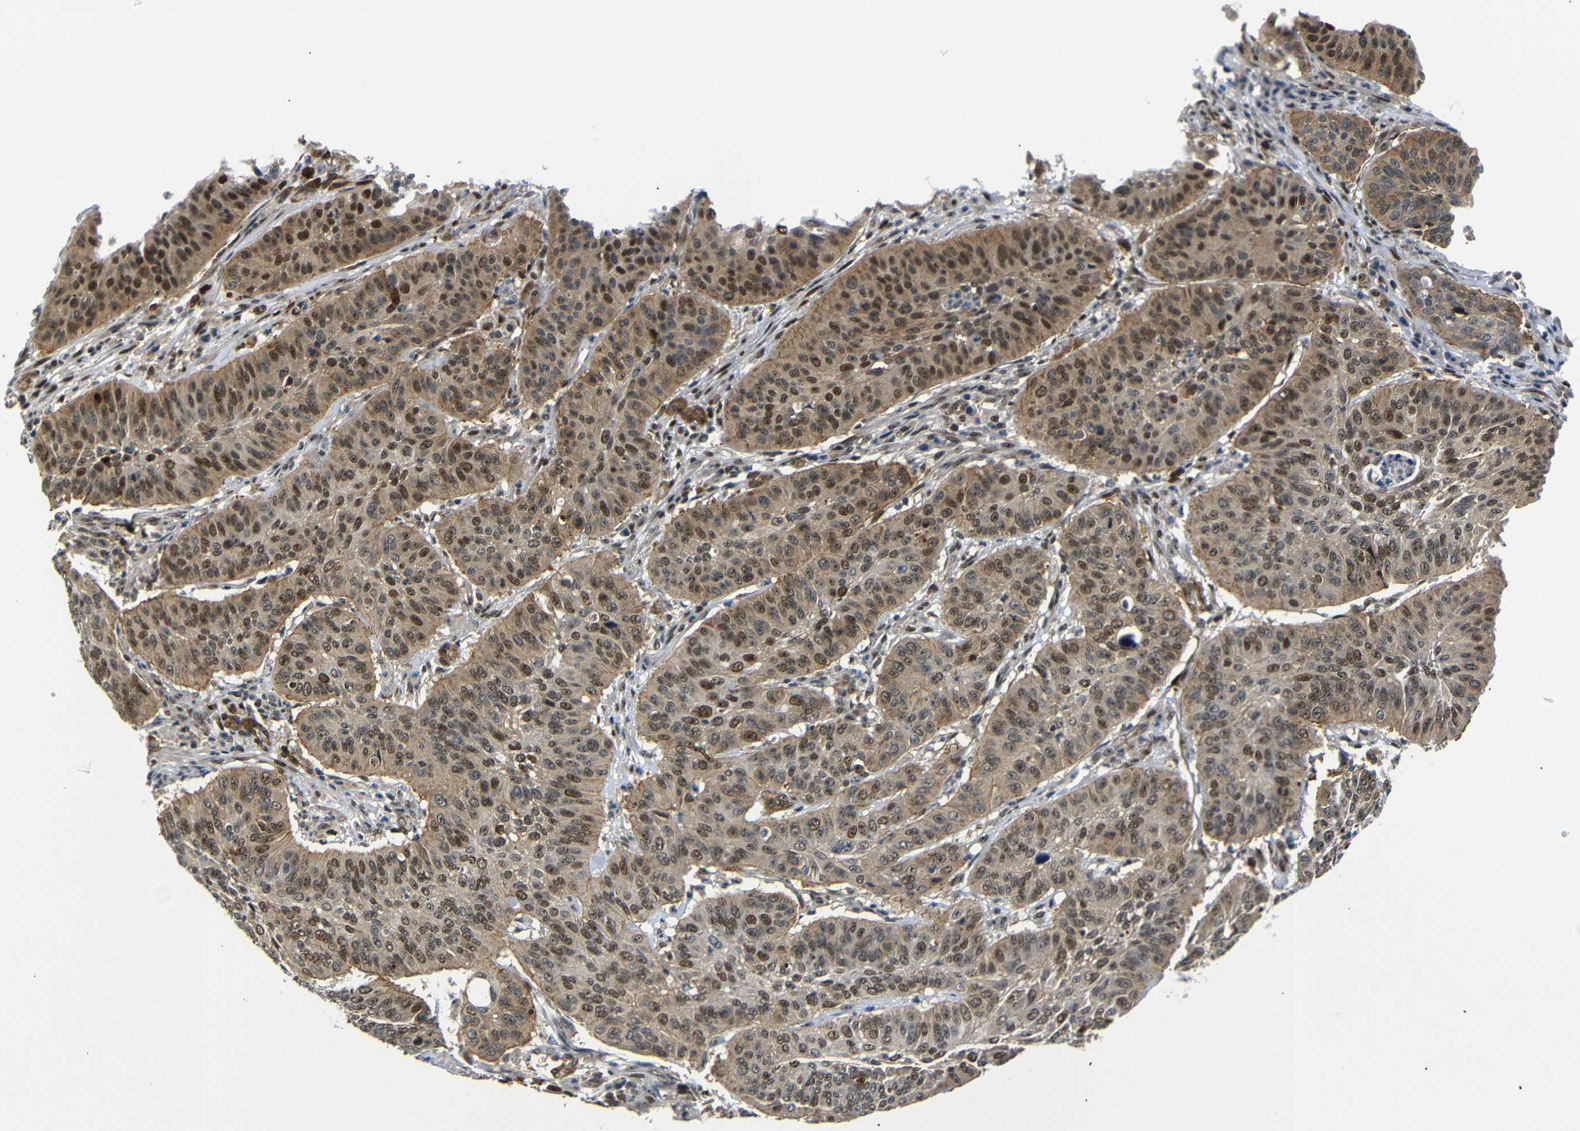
{"staining": {"intensity": "moderate", "quantity": "25%-75%", "location": "cytoplasmic/membranous,nuclear"}, "tissue": "cervical cancer", "cell_type": "Tumor cells", "image_type": "cancer", "snomed": [{"axis": "morphology", "description": "Squamous cell carcinoma, NOS"}, {"axis": "topography", "description": "Cervix"}], "caption": "This is a histology image of immunohistochemistry staining of cervical cancer (squamous cell carcinoma), which shows moderate staining in the cytoplasmic/membranous and nuclear of tumor cells.", "gene": "PARN", "patient": {"sex": "female", "age": 39}}